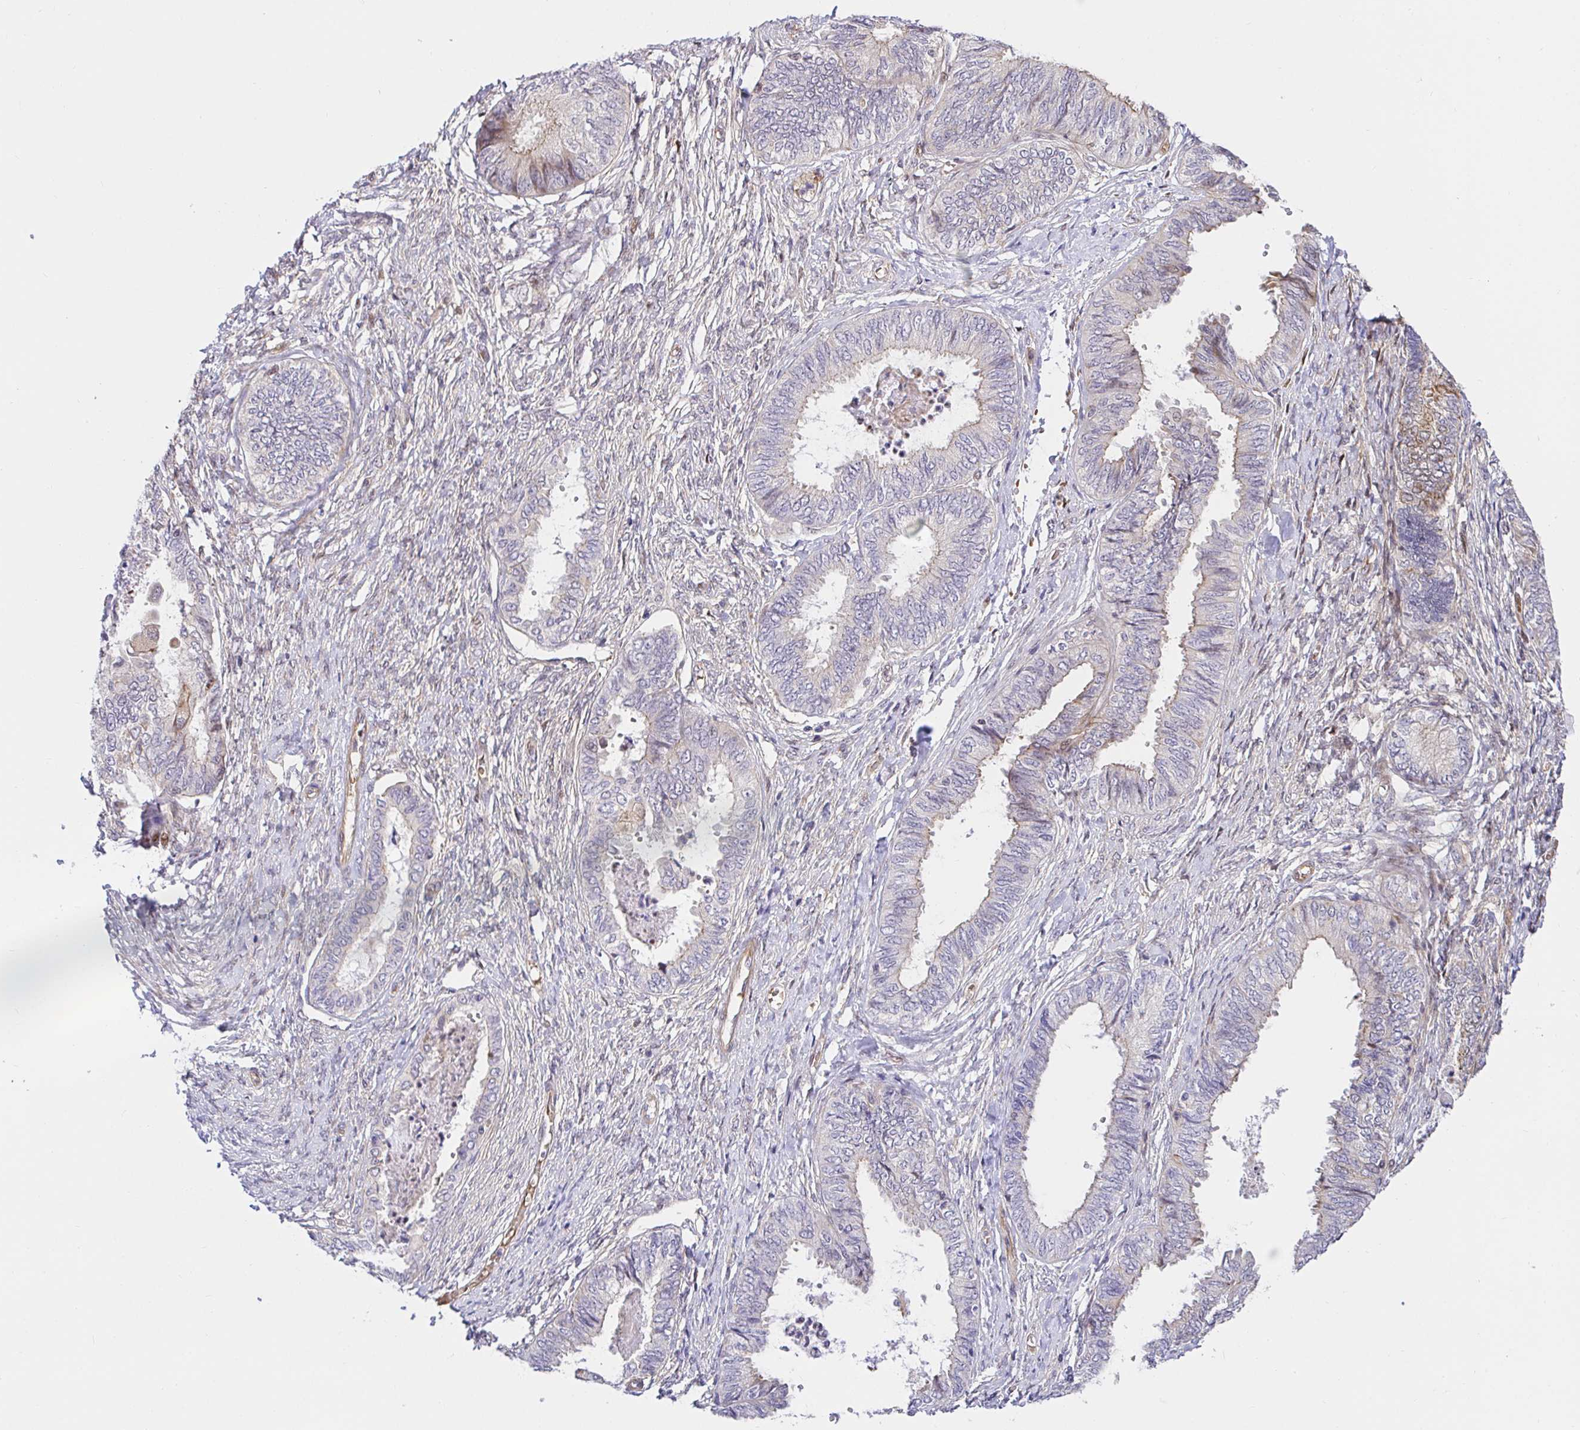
{"staining": {"intensity": "negative", "quantity": "none", "location": "none"}, "tissue": "ovarian cancer", "cell_type": "Tumor cells", "image_type": "cancer", "snomed": [{"axis": "morphology", "description": "Carcinoma, endometroid"}, {"axis": "topography", "description": "Ovary"}], "caption": "Immunohistochemistry of endometroid carcinoma (ovarian) reveals no positivity in tumor cells.", "gene": "TRIM55", "patient": {"sex": "female", "age": 70}}